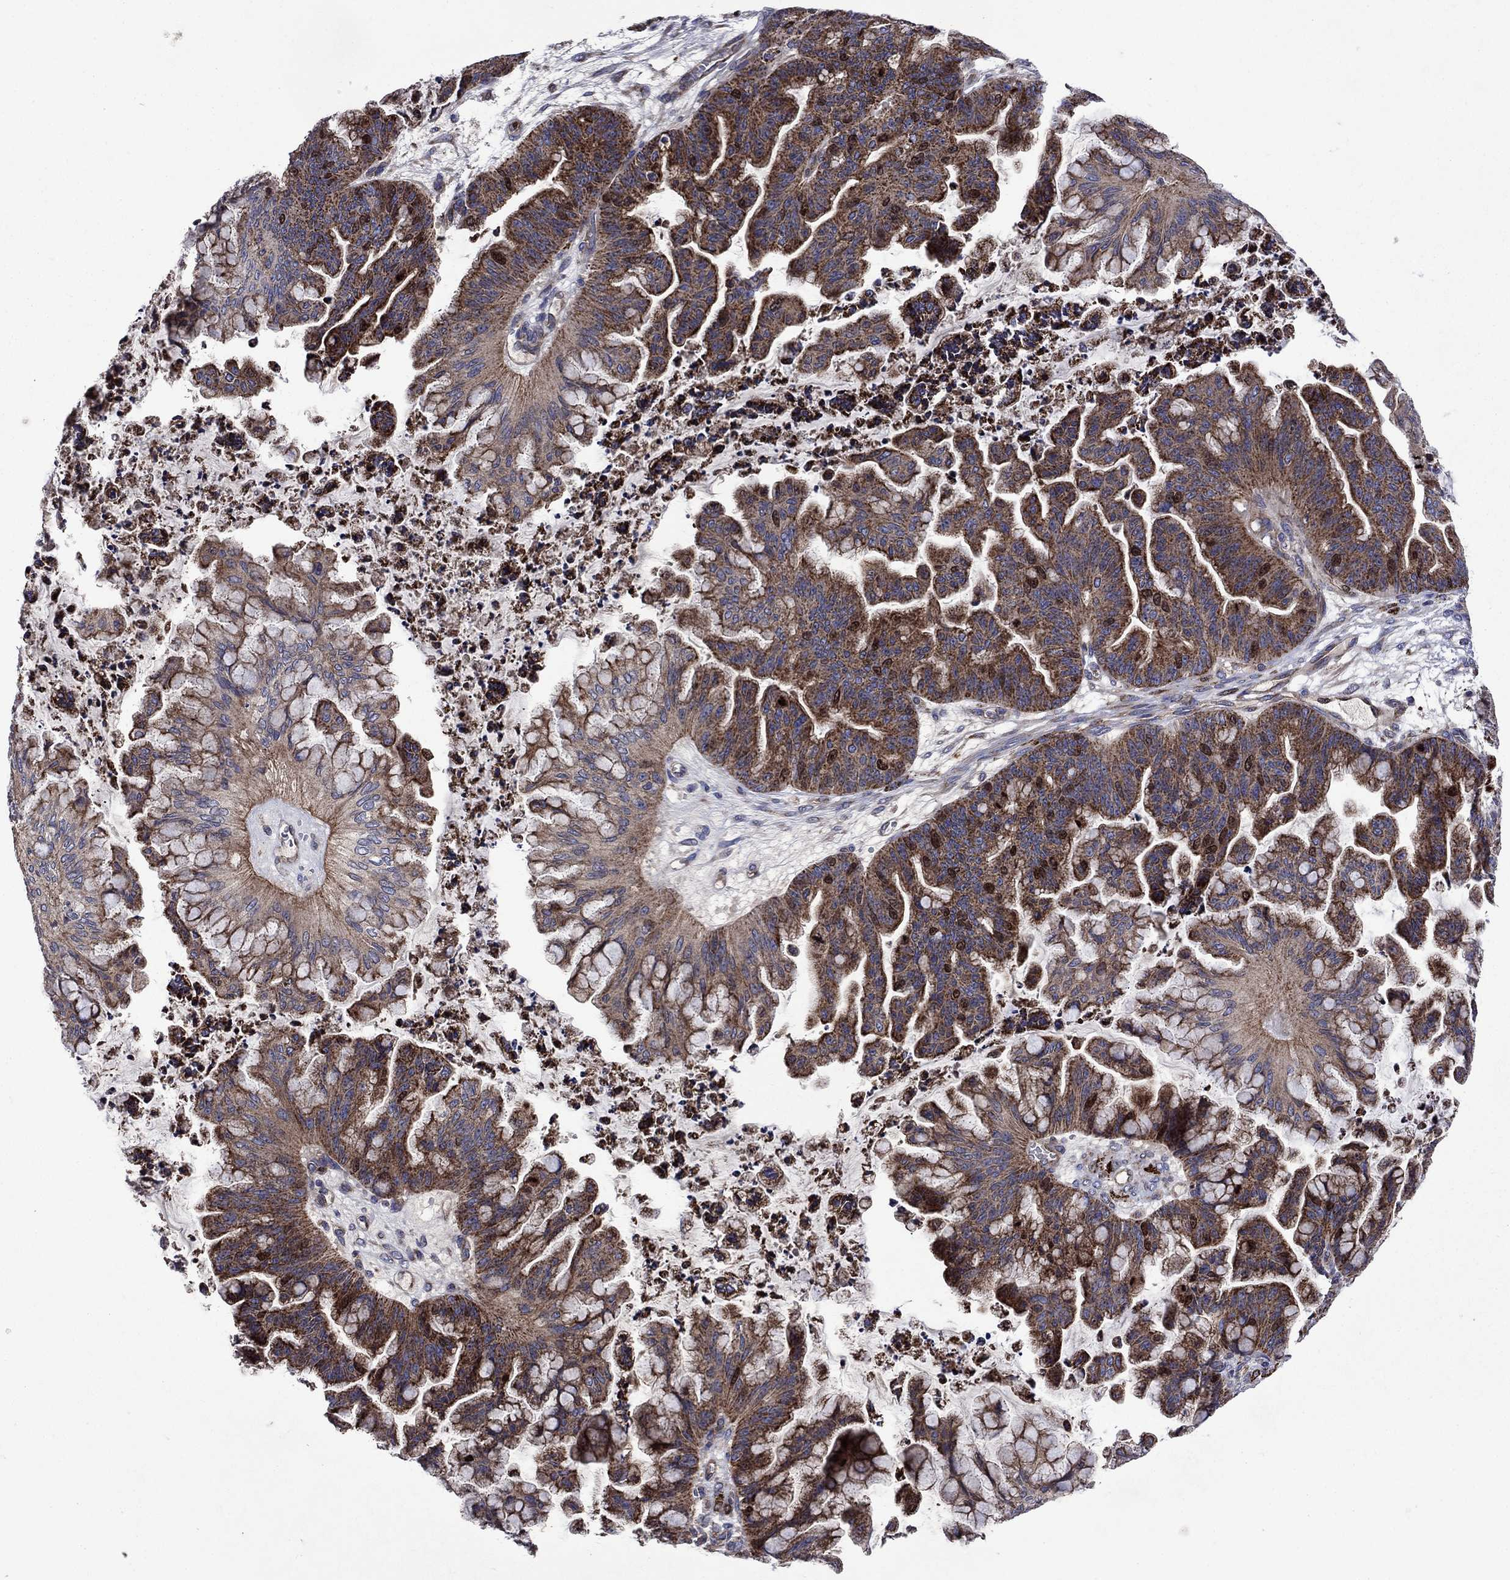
{"staining": {"intensity": "strong", "quantity": "25%-75%", "location": "cytoplasmic/membranous,nuclear"}, "tissue": "ovarian cancer", "cell_type": "Tumor cells", "image_type": "cancer", "snomed": [{"axis": "morphology", "description": "Cystadenocarcinoma, mucinous, NOS"}, {"axis": "topography", "description": "Ovary"}], "caption": "Immunohistochemistry (IHC) (DAB (3,3'-diaminobenzidine)) staining of ovarian mucinous cystadenocarcinoma demonstrates strong cytoplasmic/membranous and nuclear protein expression in about 25%-75% of tumor cells.", "gene": "KIF22", "patient": {"sex": "female", "age": 67}}